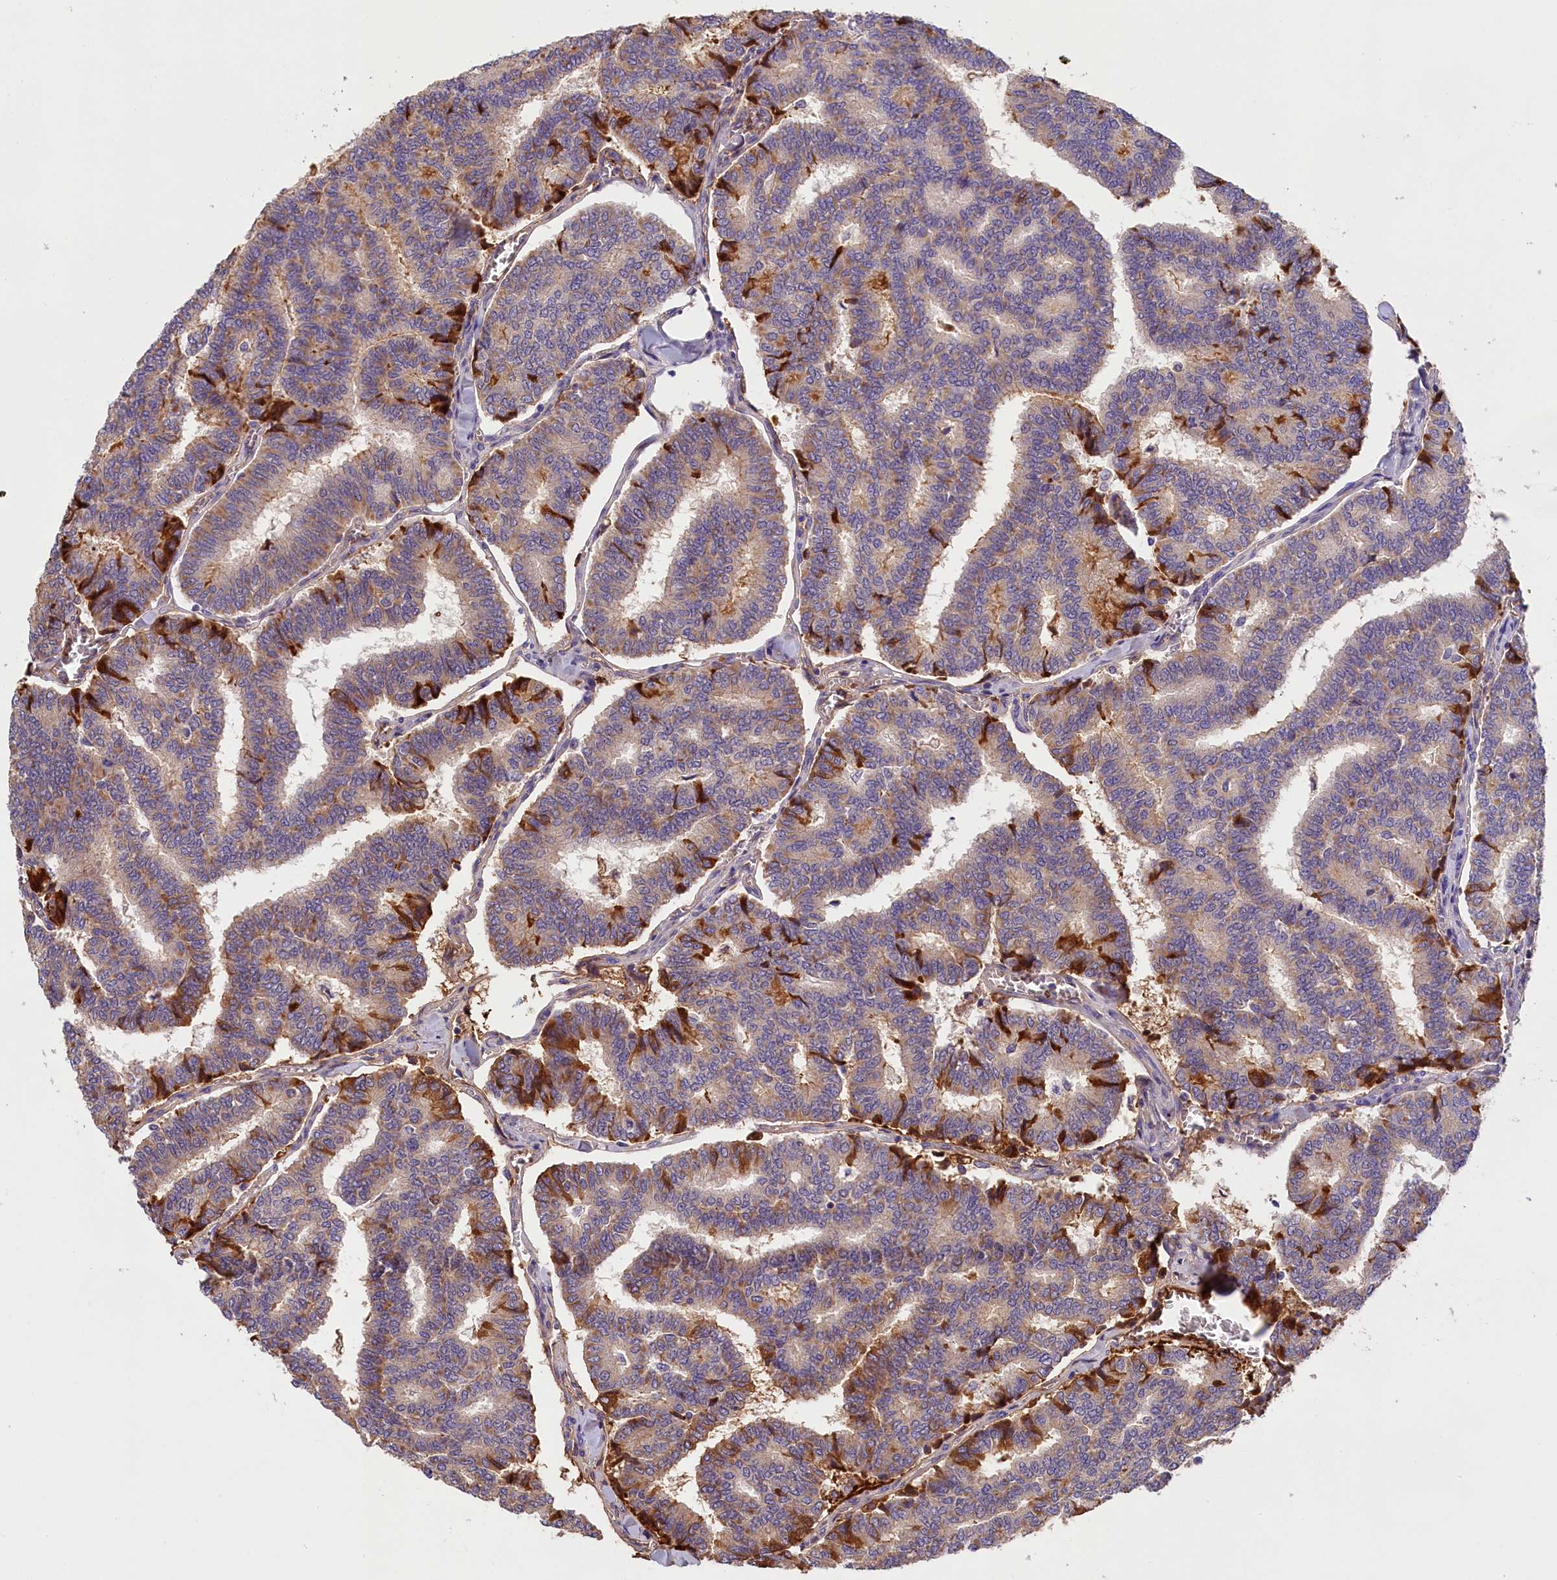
{"staining": {"intensity": "strong", "quantity": "<25%", "location": "cytoplasmic/membranous"}, "tissue": "thyroid cancer", "cell_type": "Tumor cells", "image_type": "cancer", "snomed": [{"axis": "morphology", "description": "Papillary adenocarcinoma, NOS"}, {"axis": "topography", "description": "Thyroid gland"}], "caption": "Papillary adenocarcinoma (thyroid) tissue reveals strong cytoplasmic/membranous positivity in approximately <25% of tumor cells, visualized by immunohistochemistry. Nuclei are stained in blue.", "gene": "PHAF1", "patient": {"sex": "female", "age": 35}}